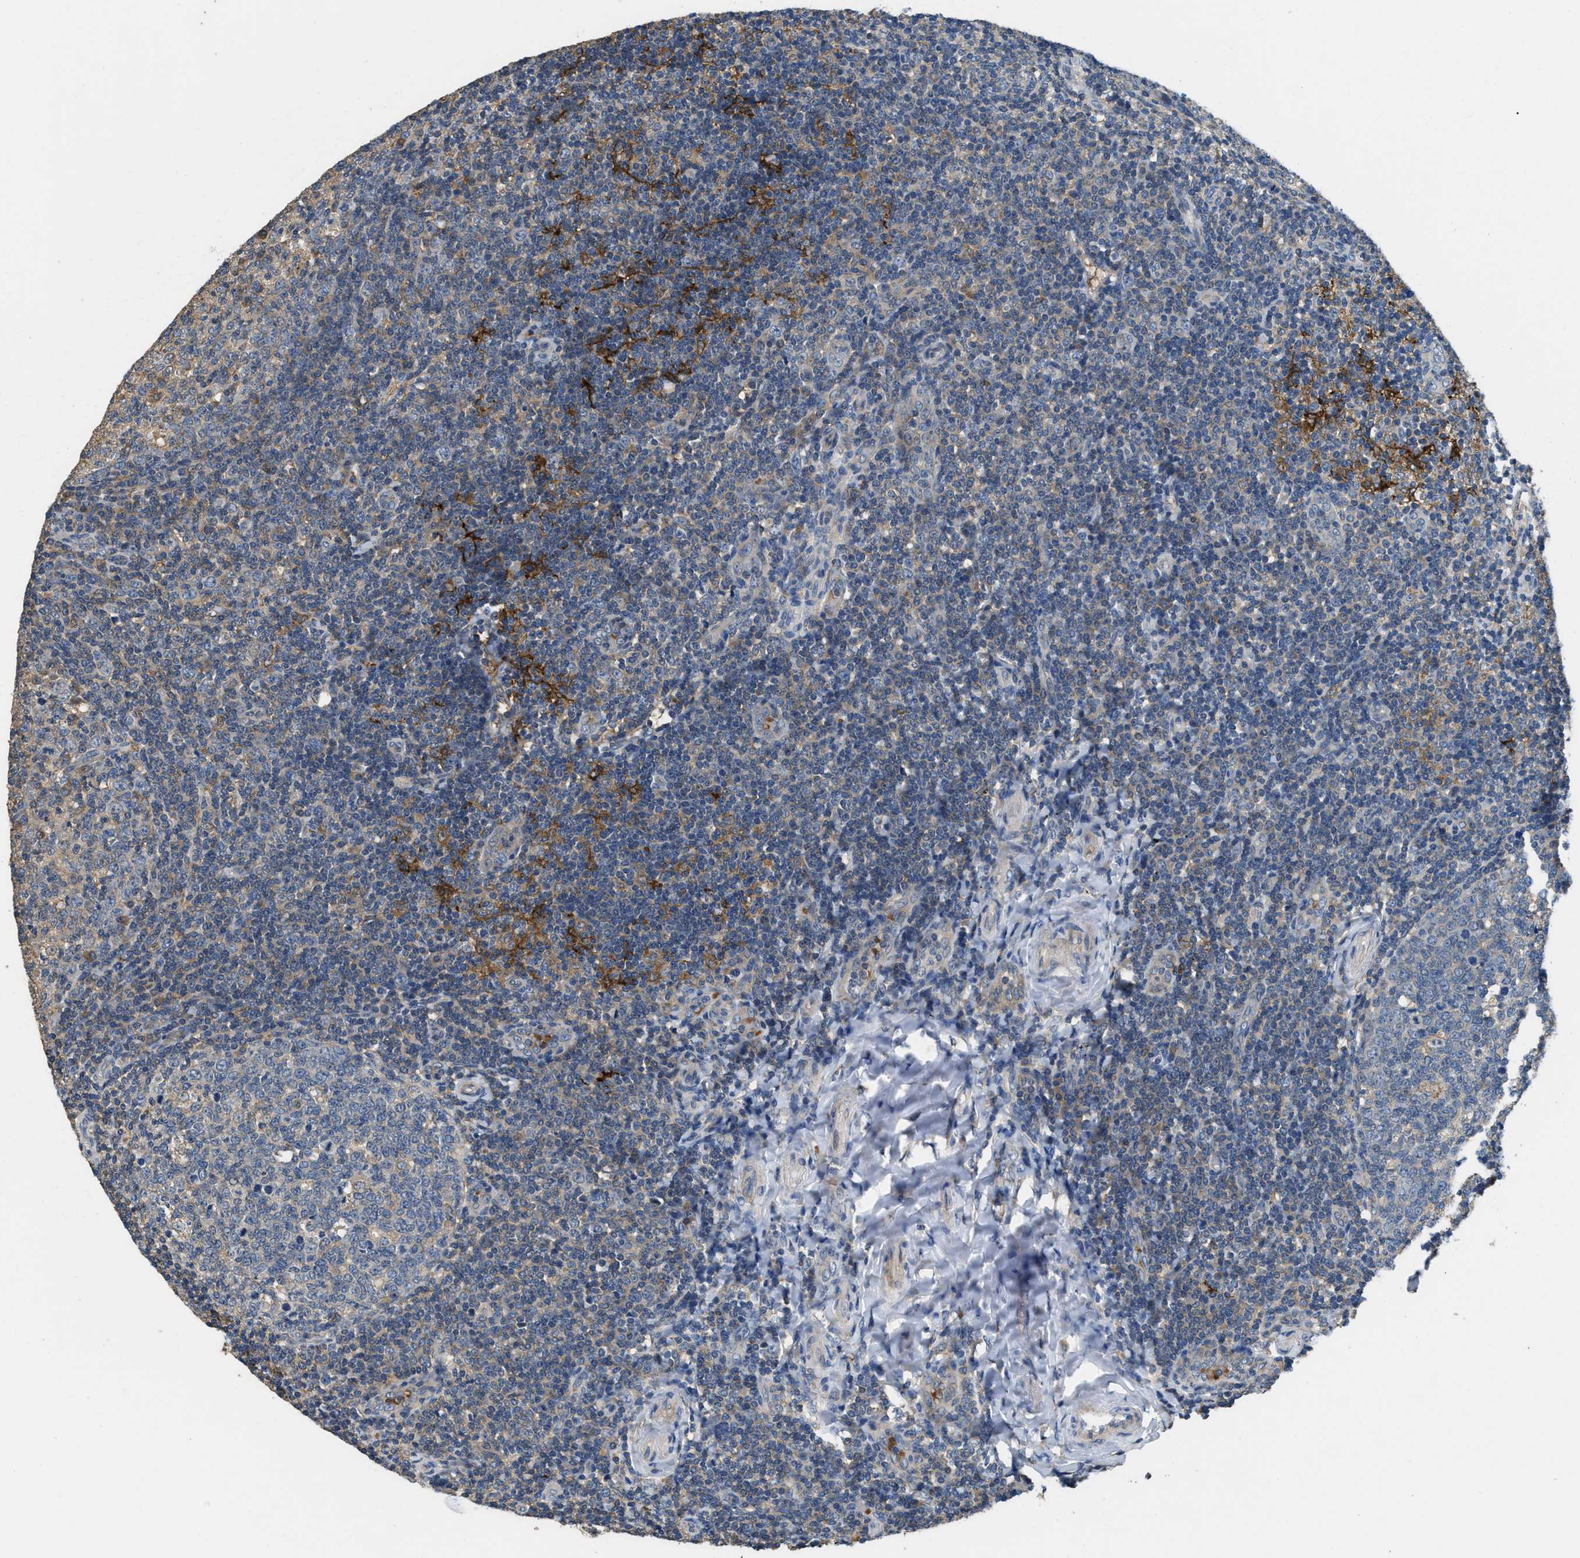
{"staining": {"intensity": "weak", "quantity": "25%-75%", "location": "cytoplasmic/membranous"}, "tissue": "tonsil", "cell_type": "Germinal center cells", "image_type": "normal", "snomed": [{"axis": "morphology", "description": "Normal tissue, NOS"}, {"axis": "topography", "description": "Tonsil"}], "caption": "Immunohistochemical staining of normal tonsil reveals low levels of weak cytoplasmic/membranous expression in approximately 25%-75% of germinal center cells. The protein of interest is stained brown, and the nuclei are stained in blue (DAB (3,3'-diaminobenzidine) IHC with brightfield microscopy, high magnification).", "gene": "DGKE", "patient": {"sex": "female", "age": 19}}